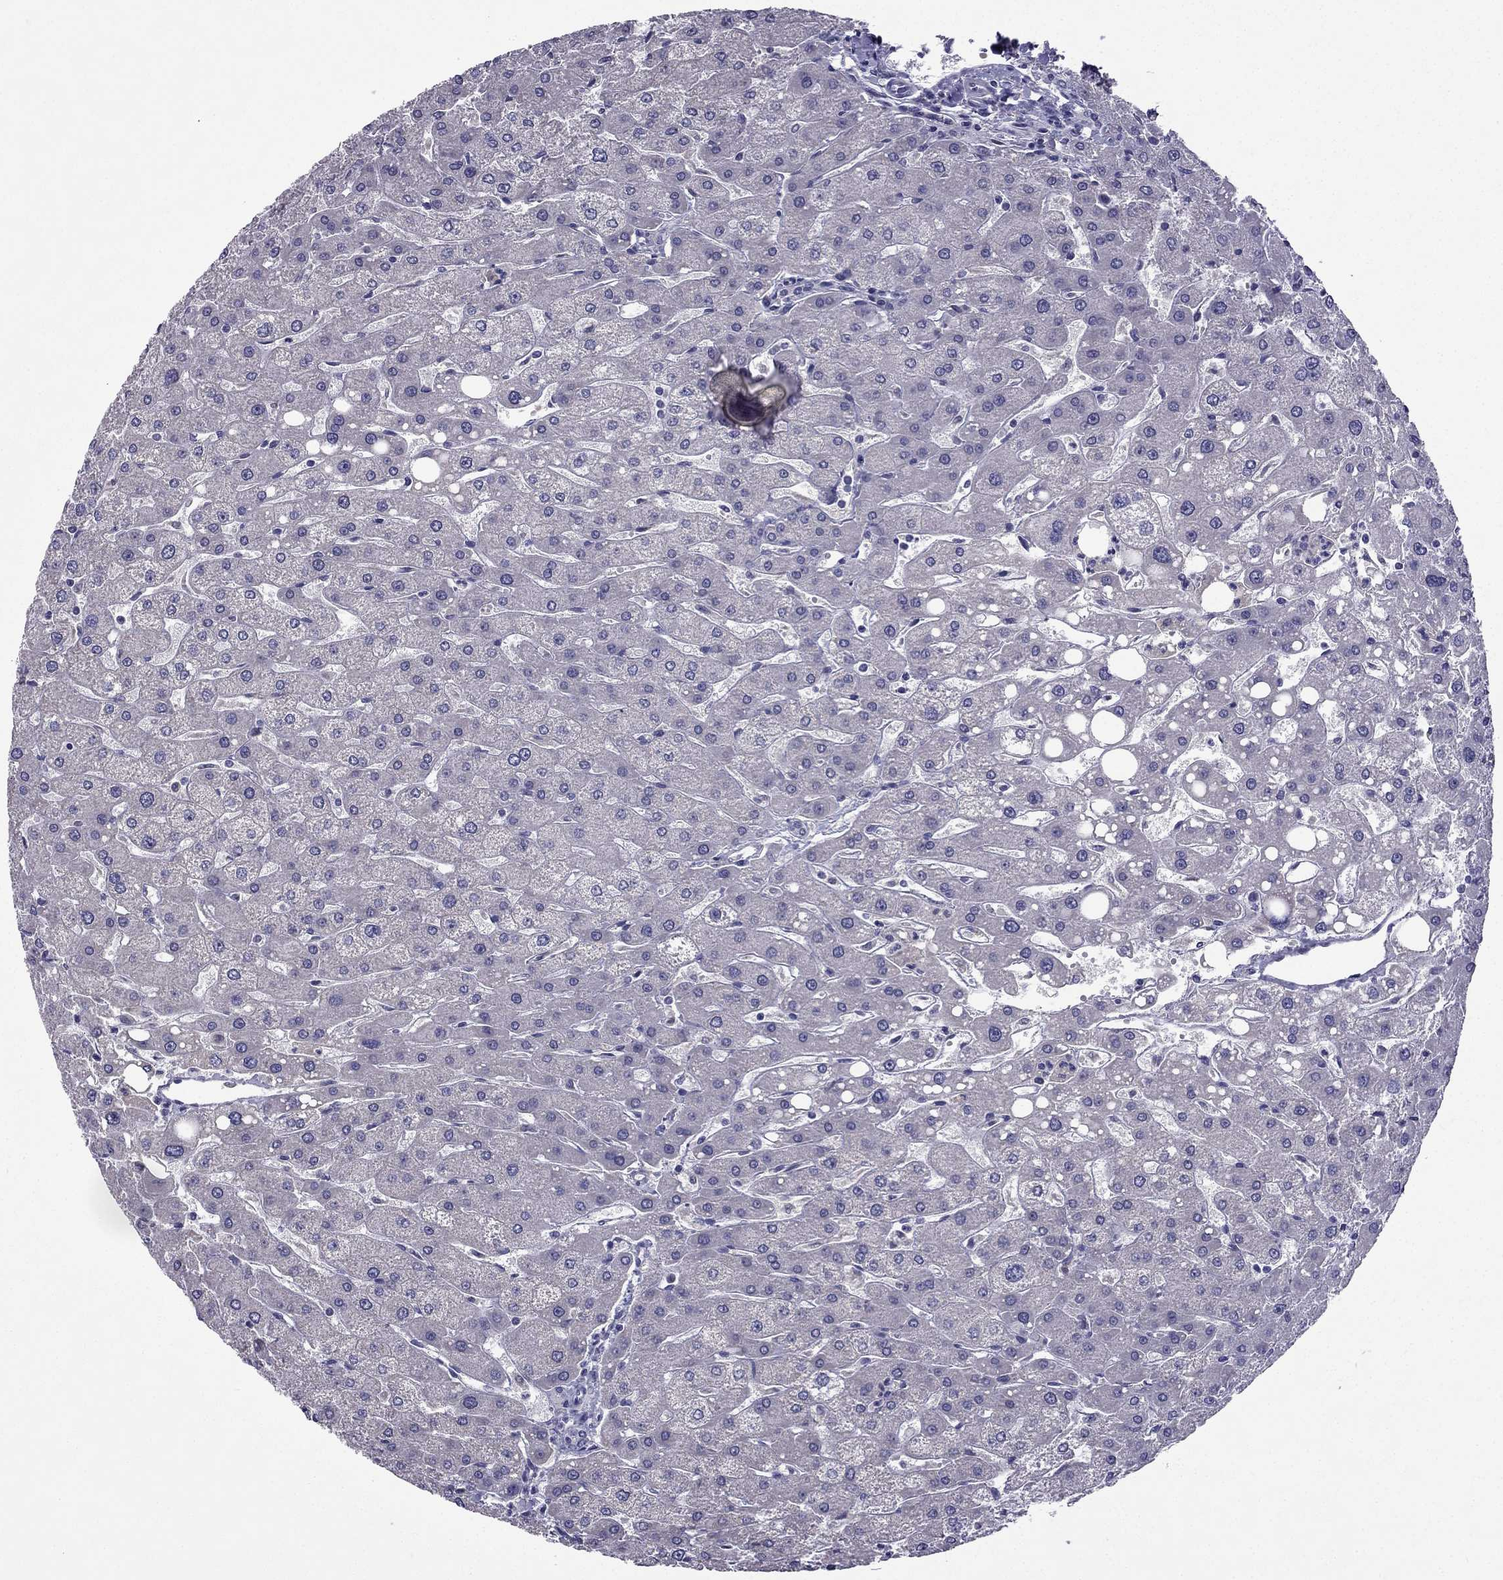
{"staining": {"intensity": "negative", "quantity": "none", "location": "none"}, "tissue": "liver", "cell_type": "Cholangiocytes", "image_type": "normal", "snomed": [{"axis": "morphology", "description": "Normal tissue, NOS"}, {"axis": "topography", "description": "Liver"}], "caption": "This is an IHC image of unremarkable human liver. There is no staining in cholangiocytes.", "gene": "SLC6A2", "patient": {"sex": "male", "age": 67}}